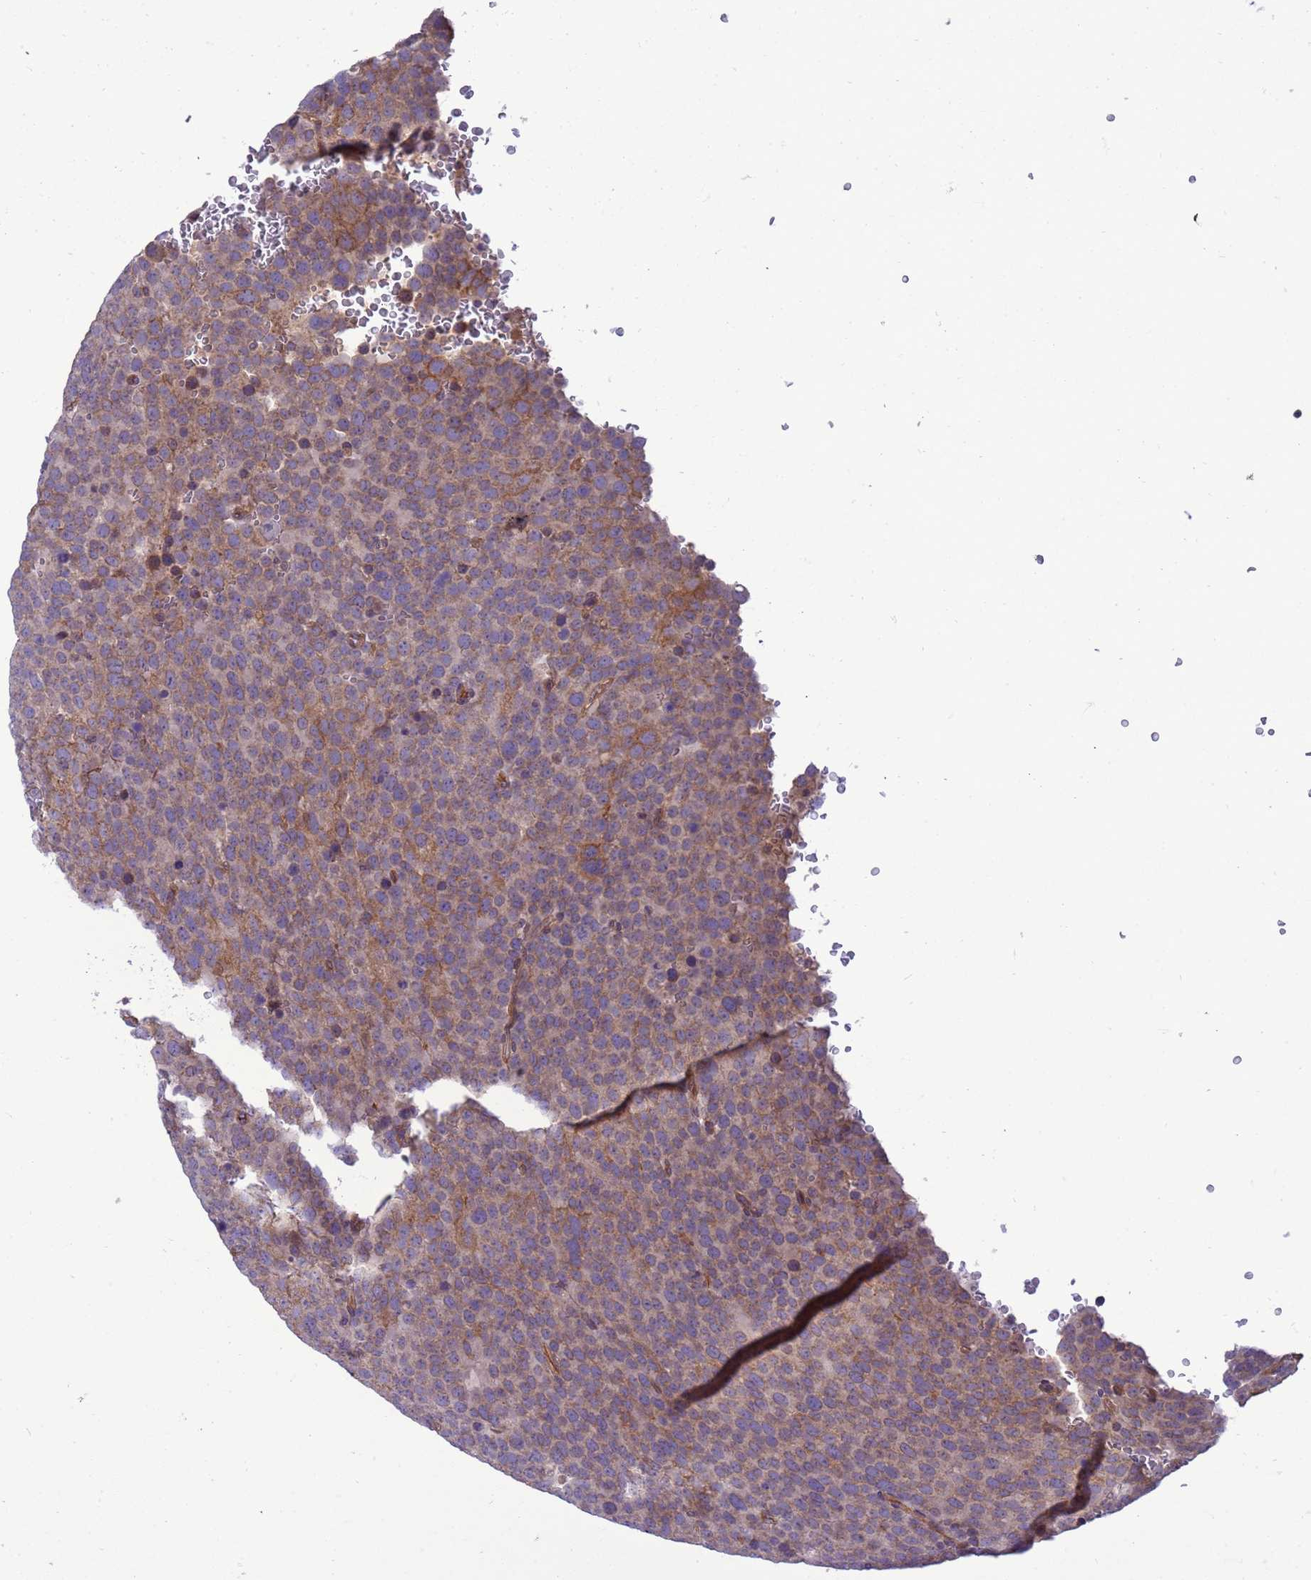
{"staining": {"intensity": "moderate", "quantity": "<25%", "location": "cytoplasmic/membranous"}, "tissue": "testis cancer", "cell_type": "Tumor cells", "image_type": "cancer", "snomed": [{"axis": "morphology", "description": "Seminoma, NOS"}, {"axis": "topography", "description": "Testis"}], "caption": "Immunohistochemistry (IHC) micrograph of neoplastic tissue: human seminoma (testis) stained using immunohistochemistry exhibits low levels of moderate protein expression localized specifically in the cytoplasmic/membranous of tumor cells, appearing as a cytoplasmic/membranous brown color.", "gene": "SMCO3", "patient": {"sex": "male", "age": 71}}